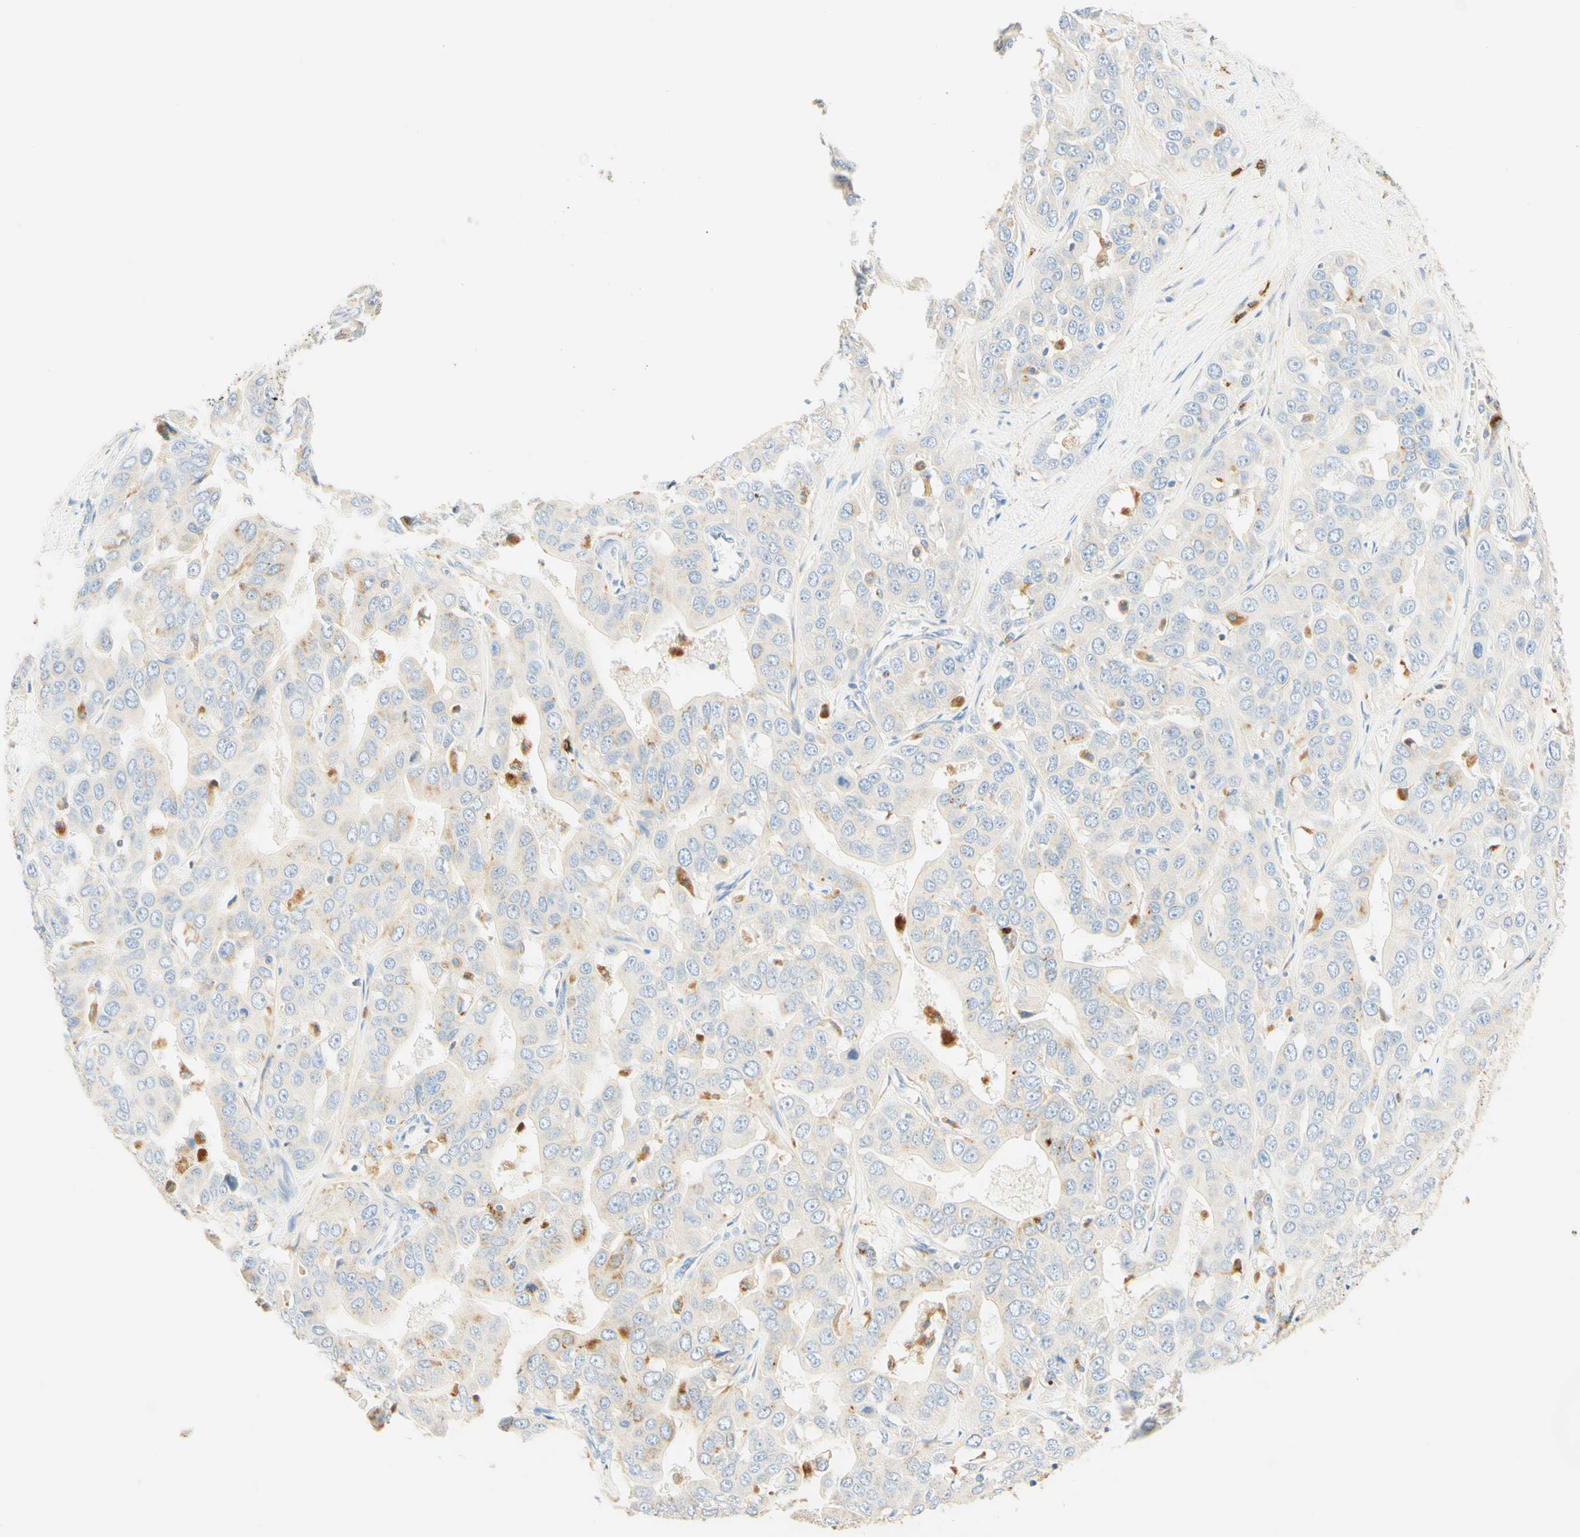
{"staining": {"intensity": "negative", "quantity": "none", "location": "none"}, "tissue": "liver cancer", "cell_type": "Tumor cells", "image_type": "cancer", "snomed": [{"axis": "morphology", "description": "Cholangiocarcinoma"}, {"axis": "topography", "description": "Liver"}], "caption": "This is a micrograph of IHC staining of liver cancer (cholangiocarcinoma), which shows no staining in tumor cells. (Immunohistochemistry, brightfield microscopy, high magnification).", "gene": "CD63", "patient": {"sex": "female", "age": 52}}